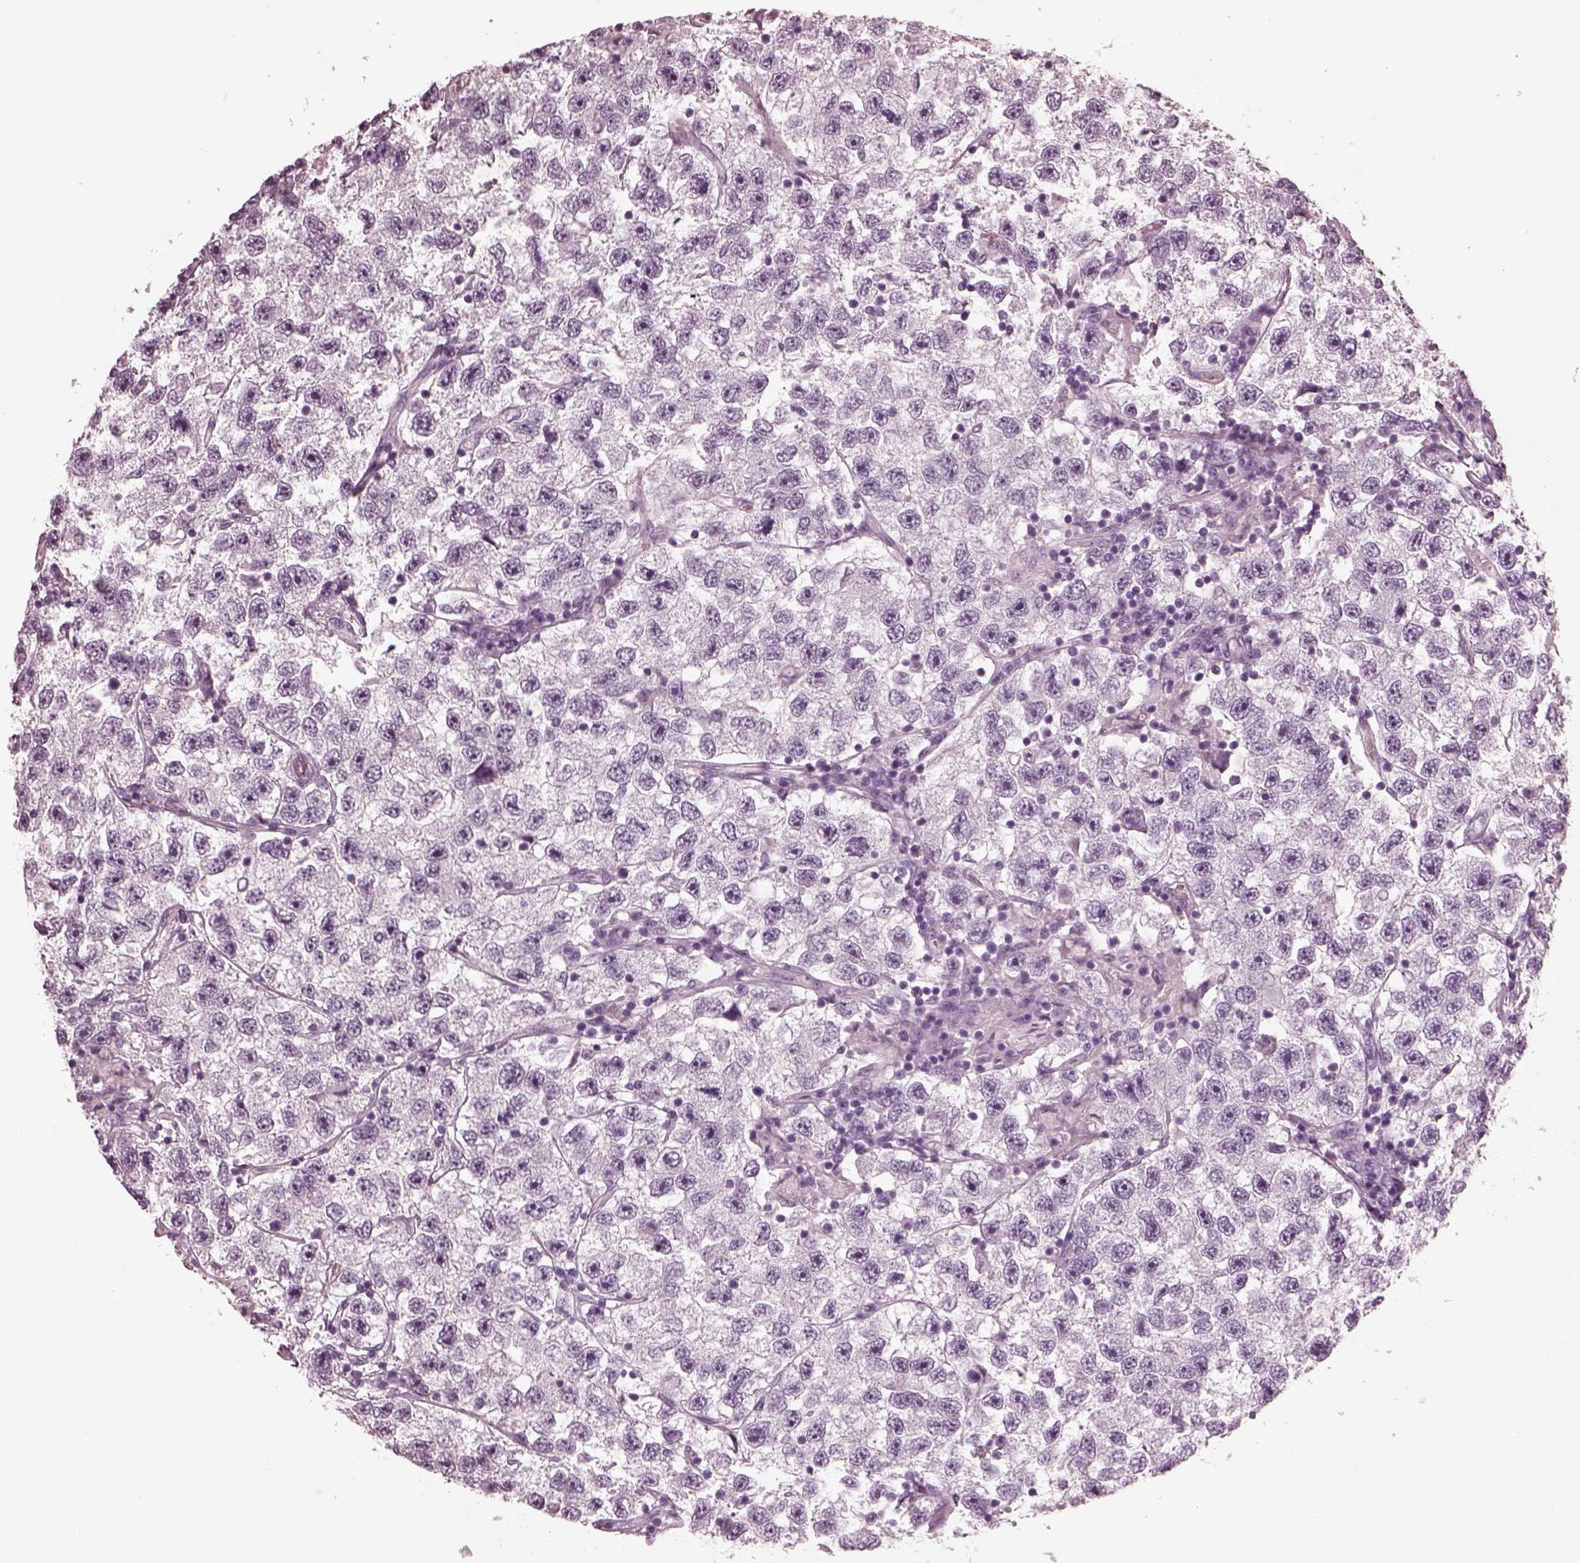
{"staining": {"intensity": "negative", "quantity": "none", "location": "none"}, "tissue": "testis cancer", "cell_type": "Tumor cells", "image_type": "cancer", "snomed": [{"axis": "morphology", "description": "Seminoma, NOS"}, {"axis": "topography", "description": "Testis"}], "caption": "Human testis cancer stained for a protein using immunohistochemistry (IHC) exhibits no positivity in tumor cells.", "gene": "CGA", "patient": {"sex": "male", "age": 26}}